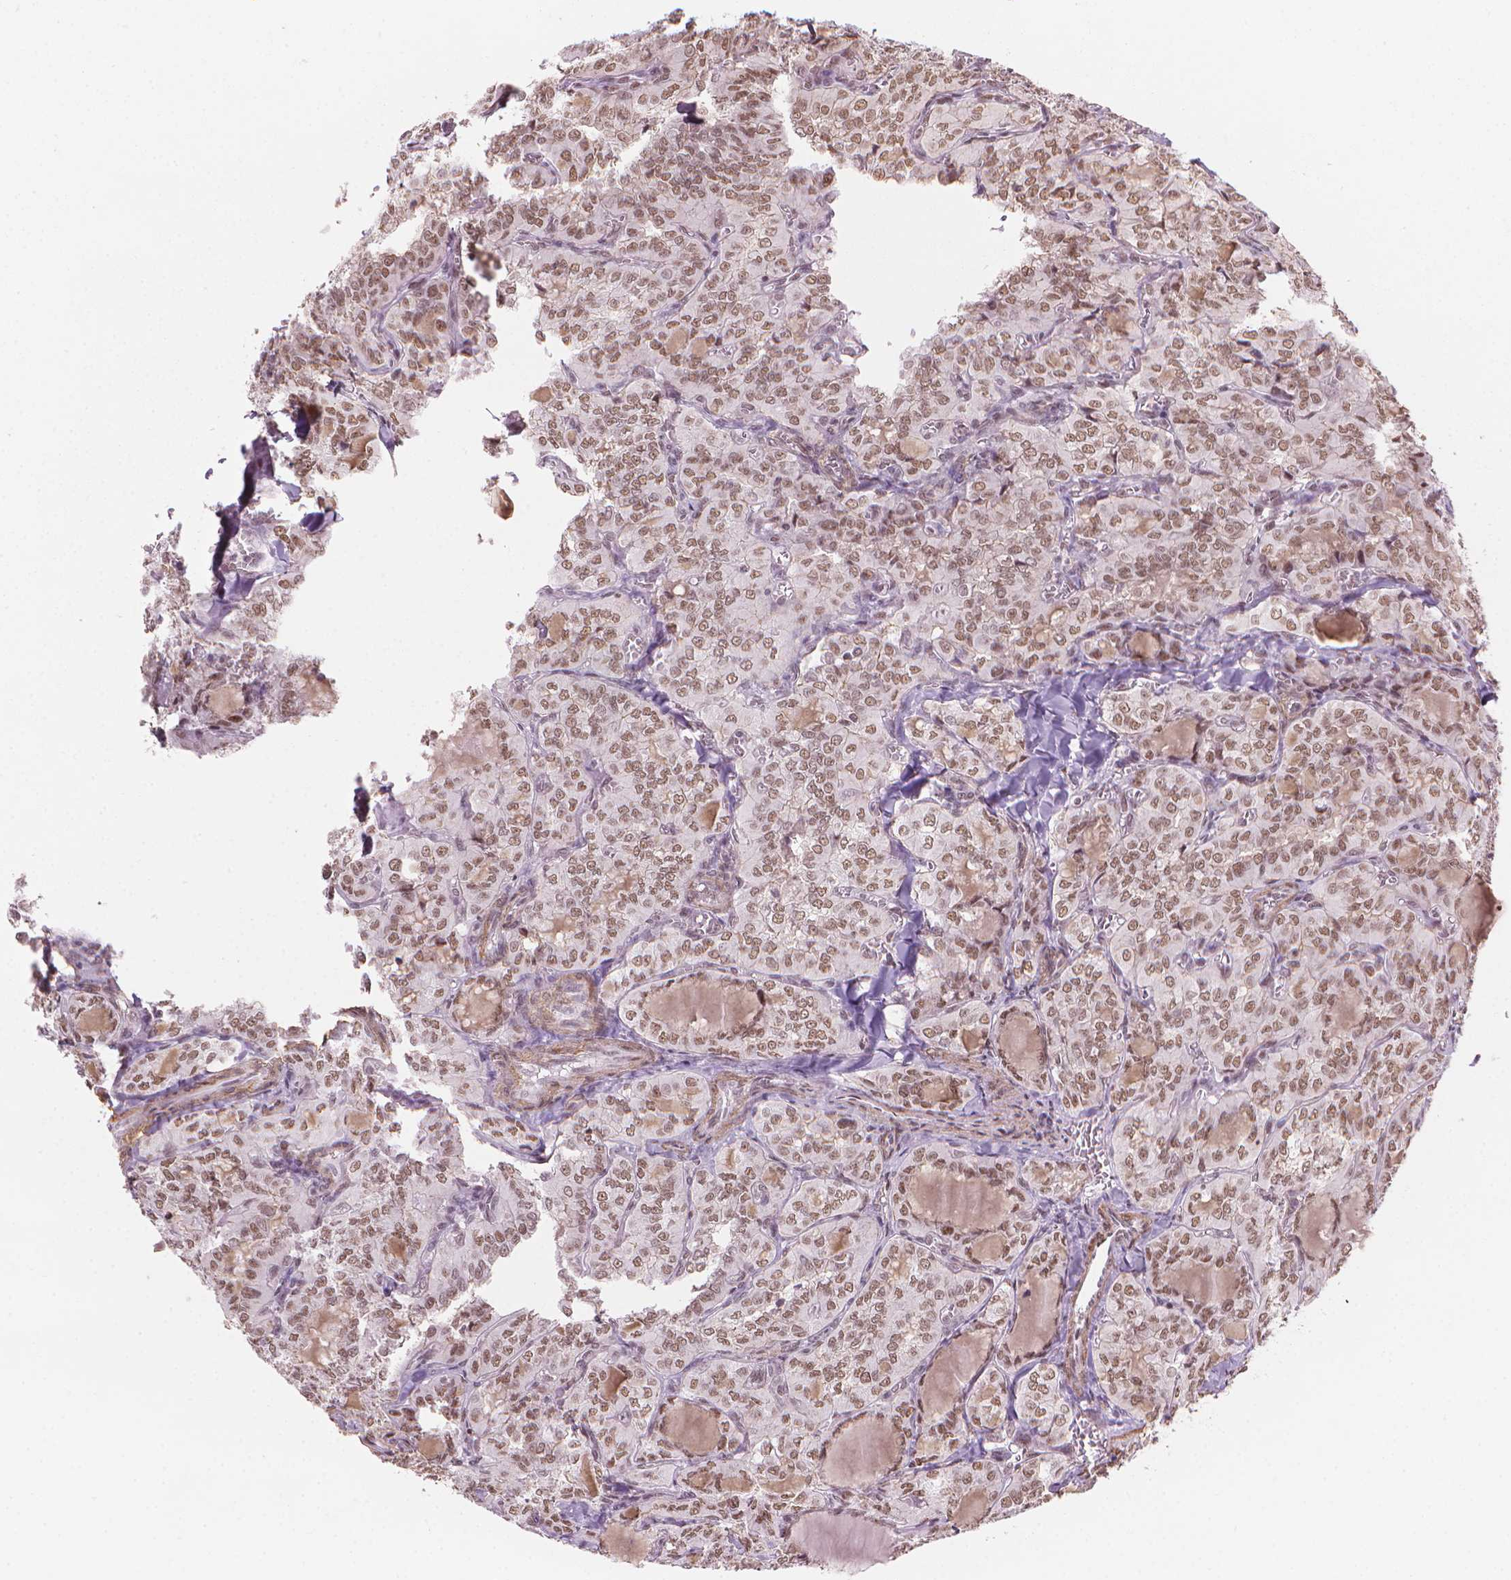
{"staining": {"intensity": "weak", "quantity": ">75%", "location": "nuclear"}, "tissue": "thyroid cancer", "cell_type": "Tumor cells", "image_type": "cancer", "snomed": [{"axis": "morphology", "description": "Papillary adenocarcinoma, NOS"}, {"axis": "topography", "description": "Thyroid gland"}], "caption": "The image shows staining of thyroid cancer, revealing weak nuclear protein positivity (brown color) within tumor cells.", "gene": "HOXD4", "patient": {"sex": "female", "age": 41}}